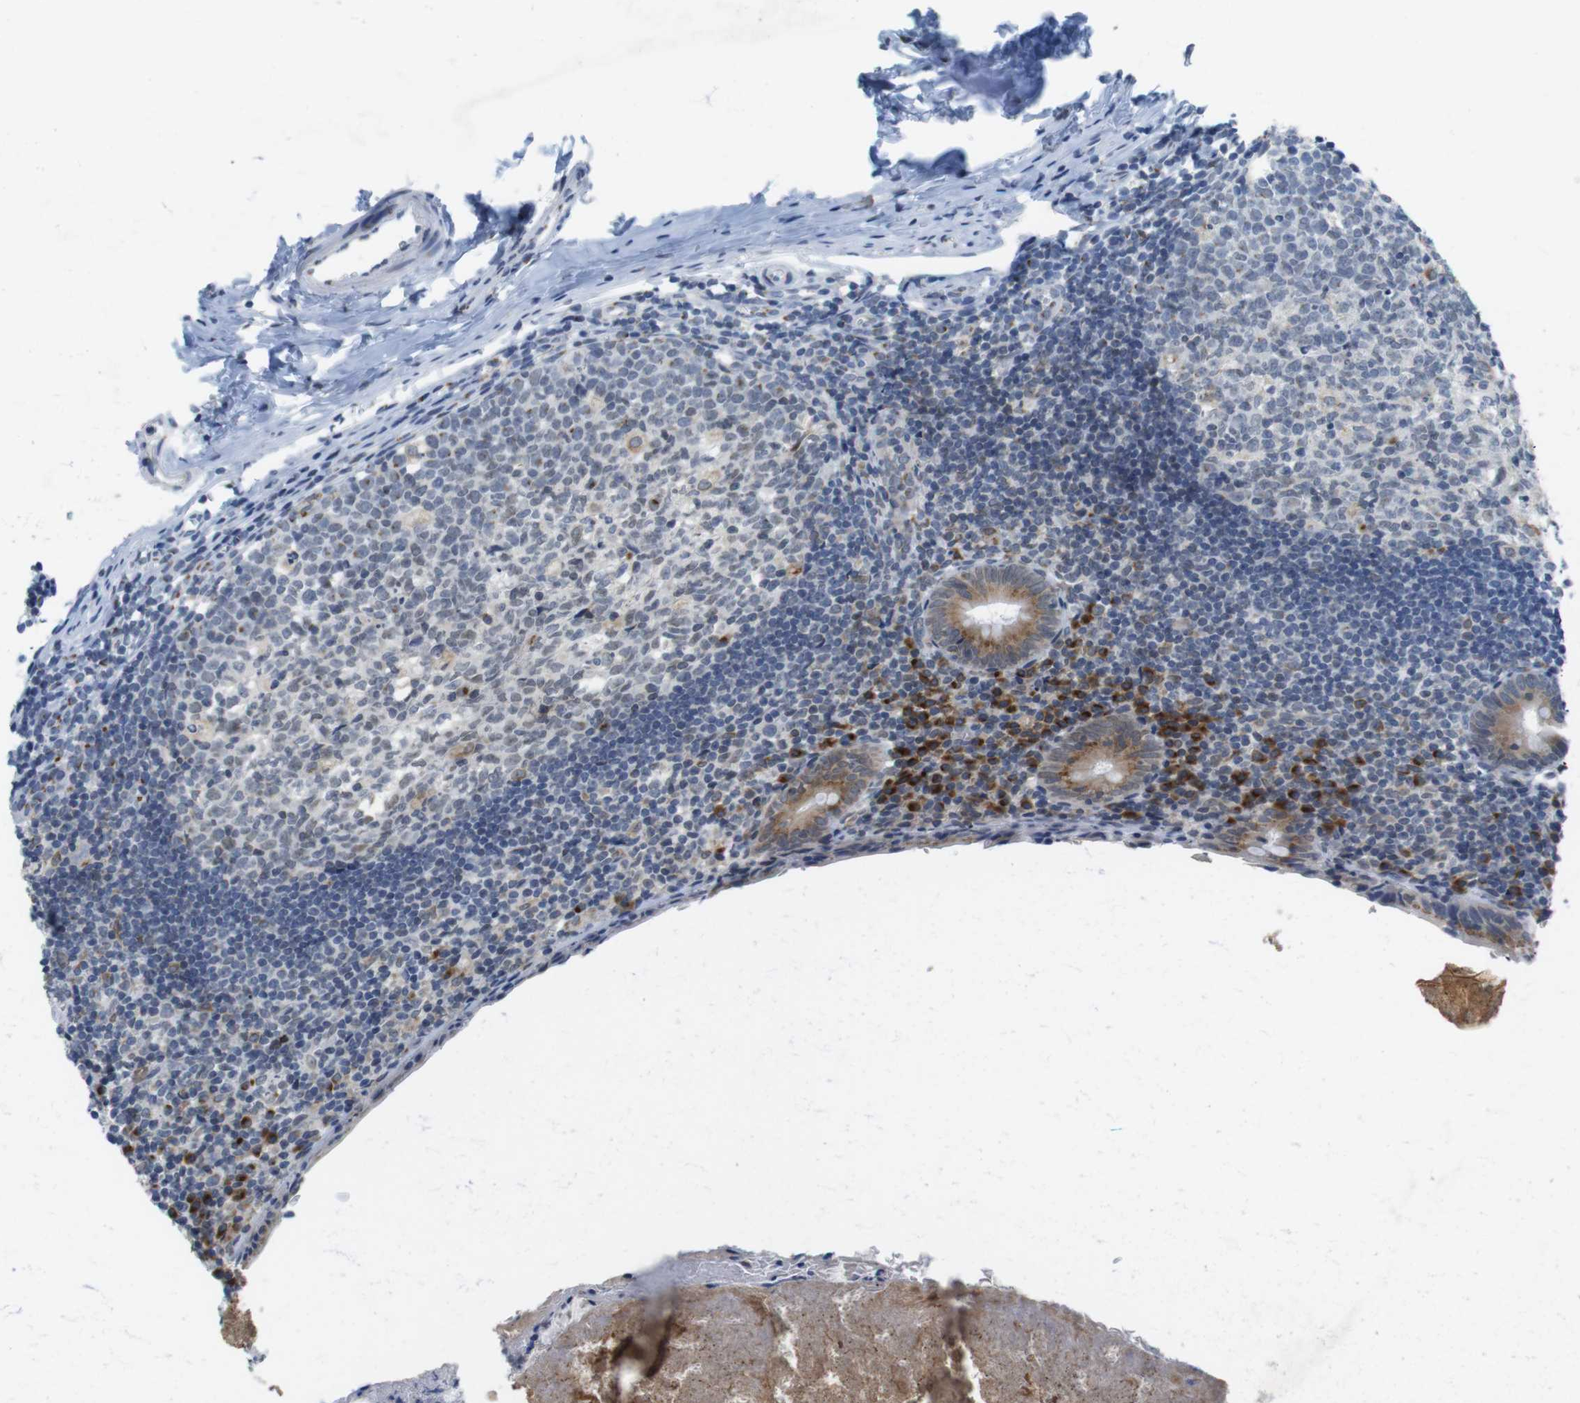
{"staining": {"intensity": "moderate", "quantity": "25%-75%", "location": "cytoplasmic/membranous"}, "tissue": "appendix", "cell_type": "Glandular cells", "image_type": "normal", "snomed": [{"axis": "morphology", "description": "Normal tissue, NOS"}, {"axis": "topography", "description": "Appendix"}], "caption": "An immunohistochemistry (IHC) micrograph of benign tissue is shown. Protein staining in brown highlights moderate cytoplasmic/membranous positivity in appendix within glandular cells. (Brightfield microscopy of DAB IHC at high magnification).", "gene": "ERGIC3", "patient": {"sex": "female", "age": 10}}